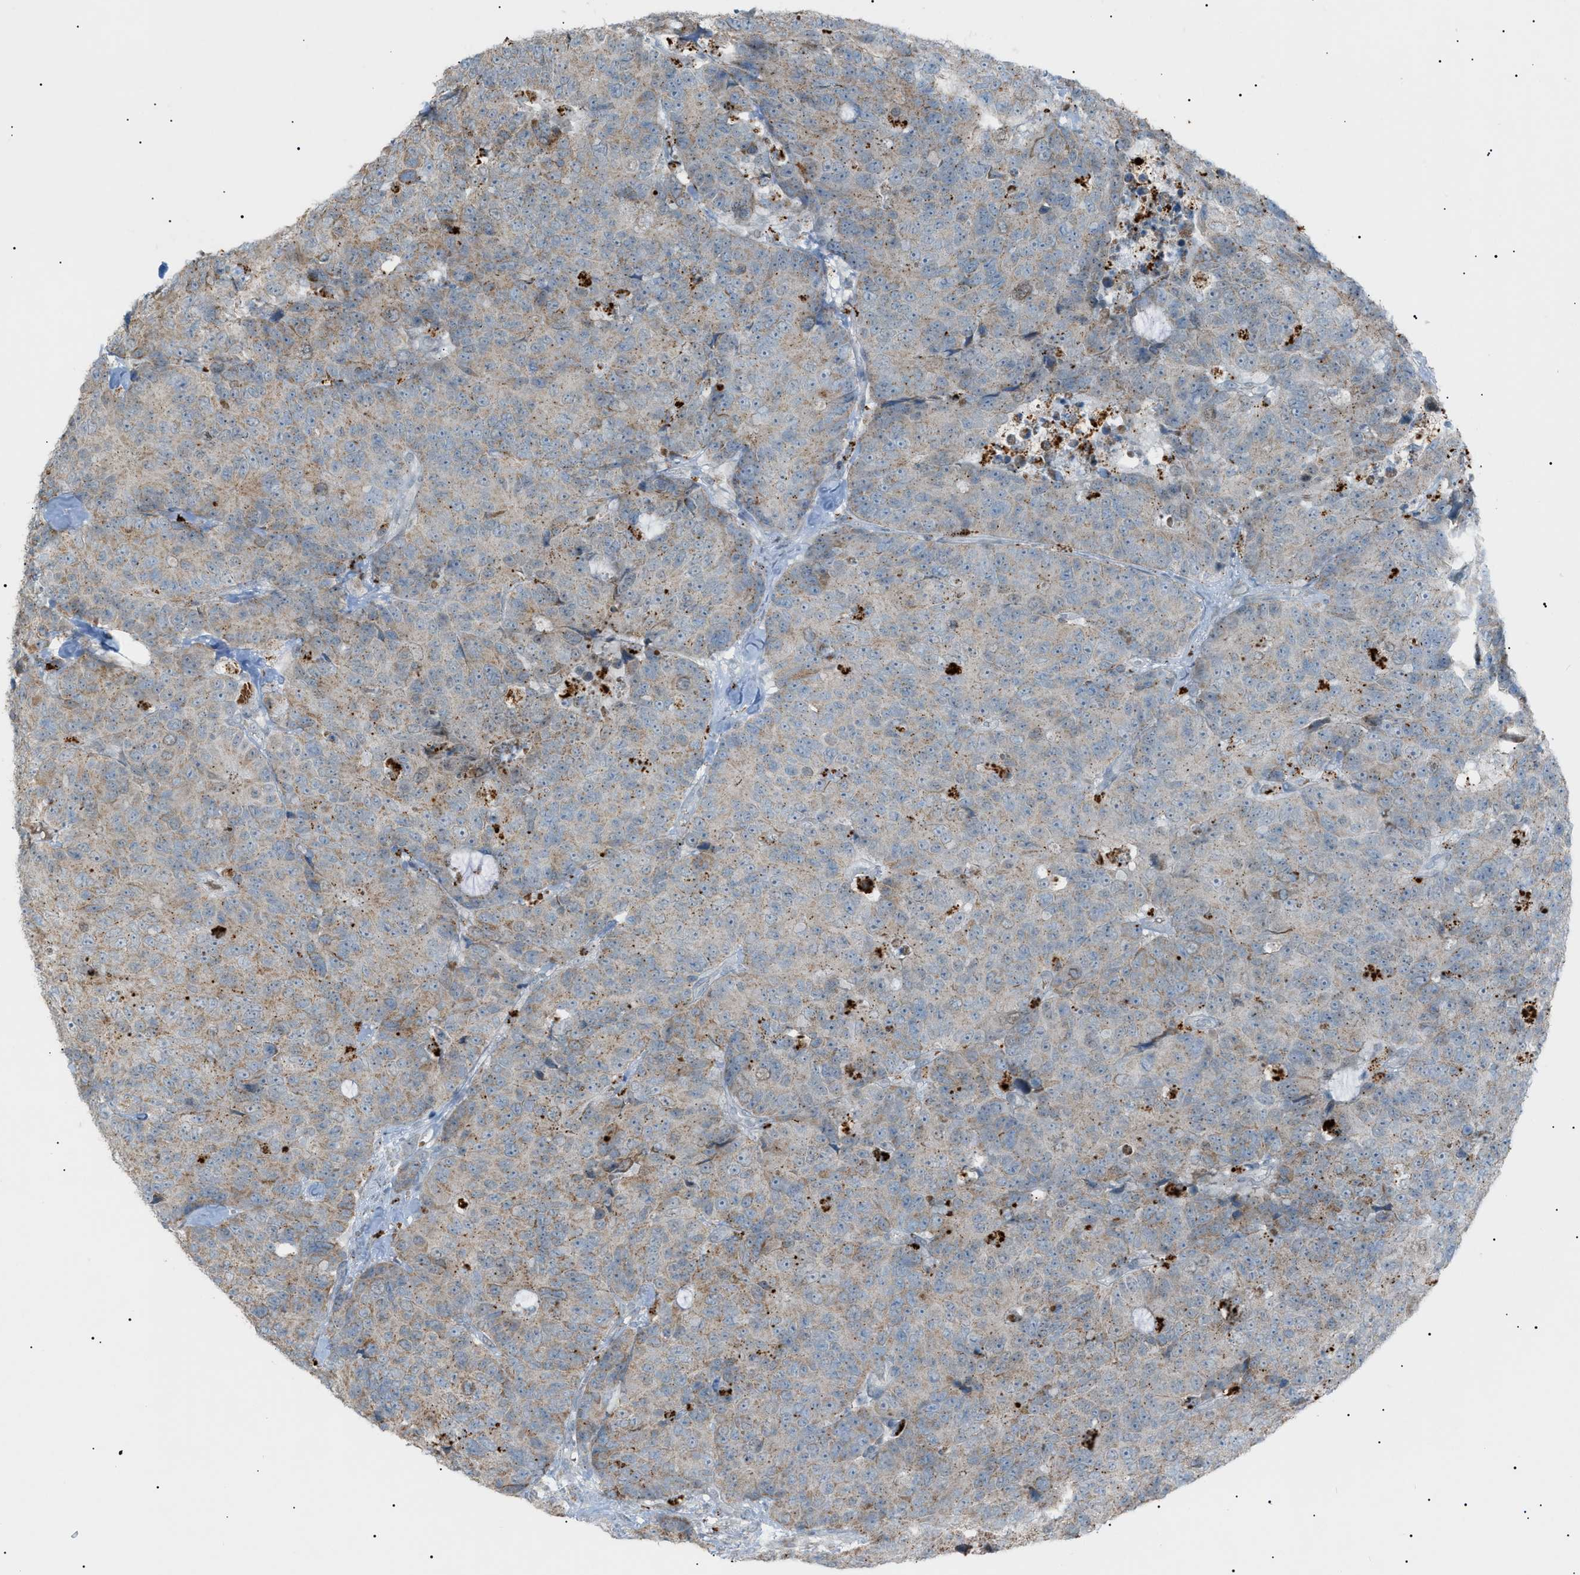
{"staining": {"intensity": "weak", "quantity": "<25%", "location": "cytoplasmic/membranous"}, "tissue": "colorectal cancer", "cell_type": "Tumor cells", "image_type": "cancer", "snomed": [{"axis": "morphology", "description": "Adenocarcinoma, NOS"}, {"axis": "topography", "description": "Colon"}], "caption": "Colorectal cancer was stained to show a protein in brown. There is no significant staining in tumor cells. (Immunohistochemistry, brightfield microscopy, high magnification).", "gene": "ZNF516", "patient": {"sex": "female", "age": 86}}